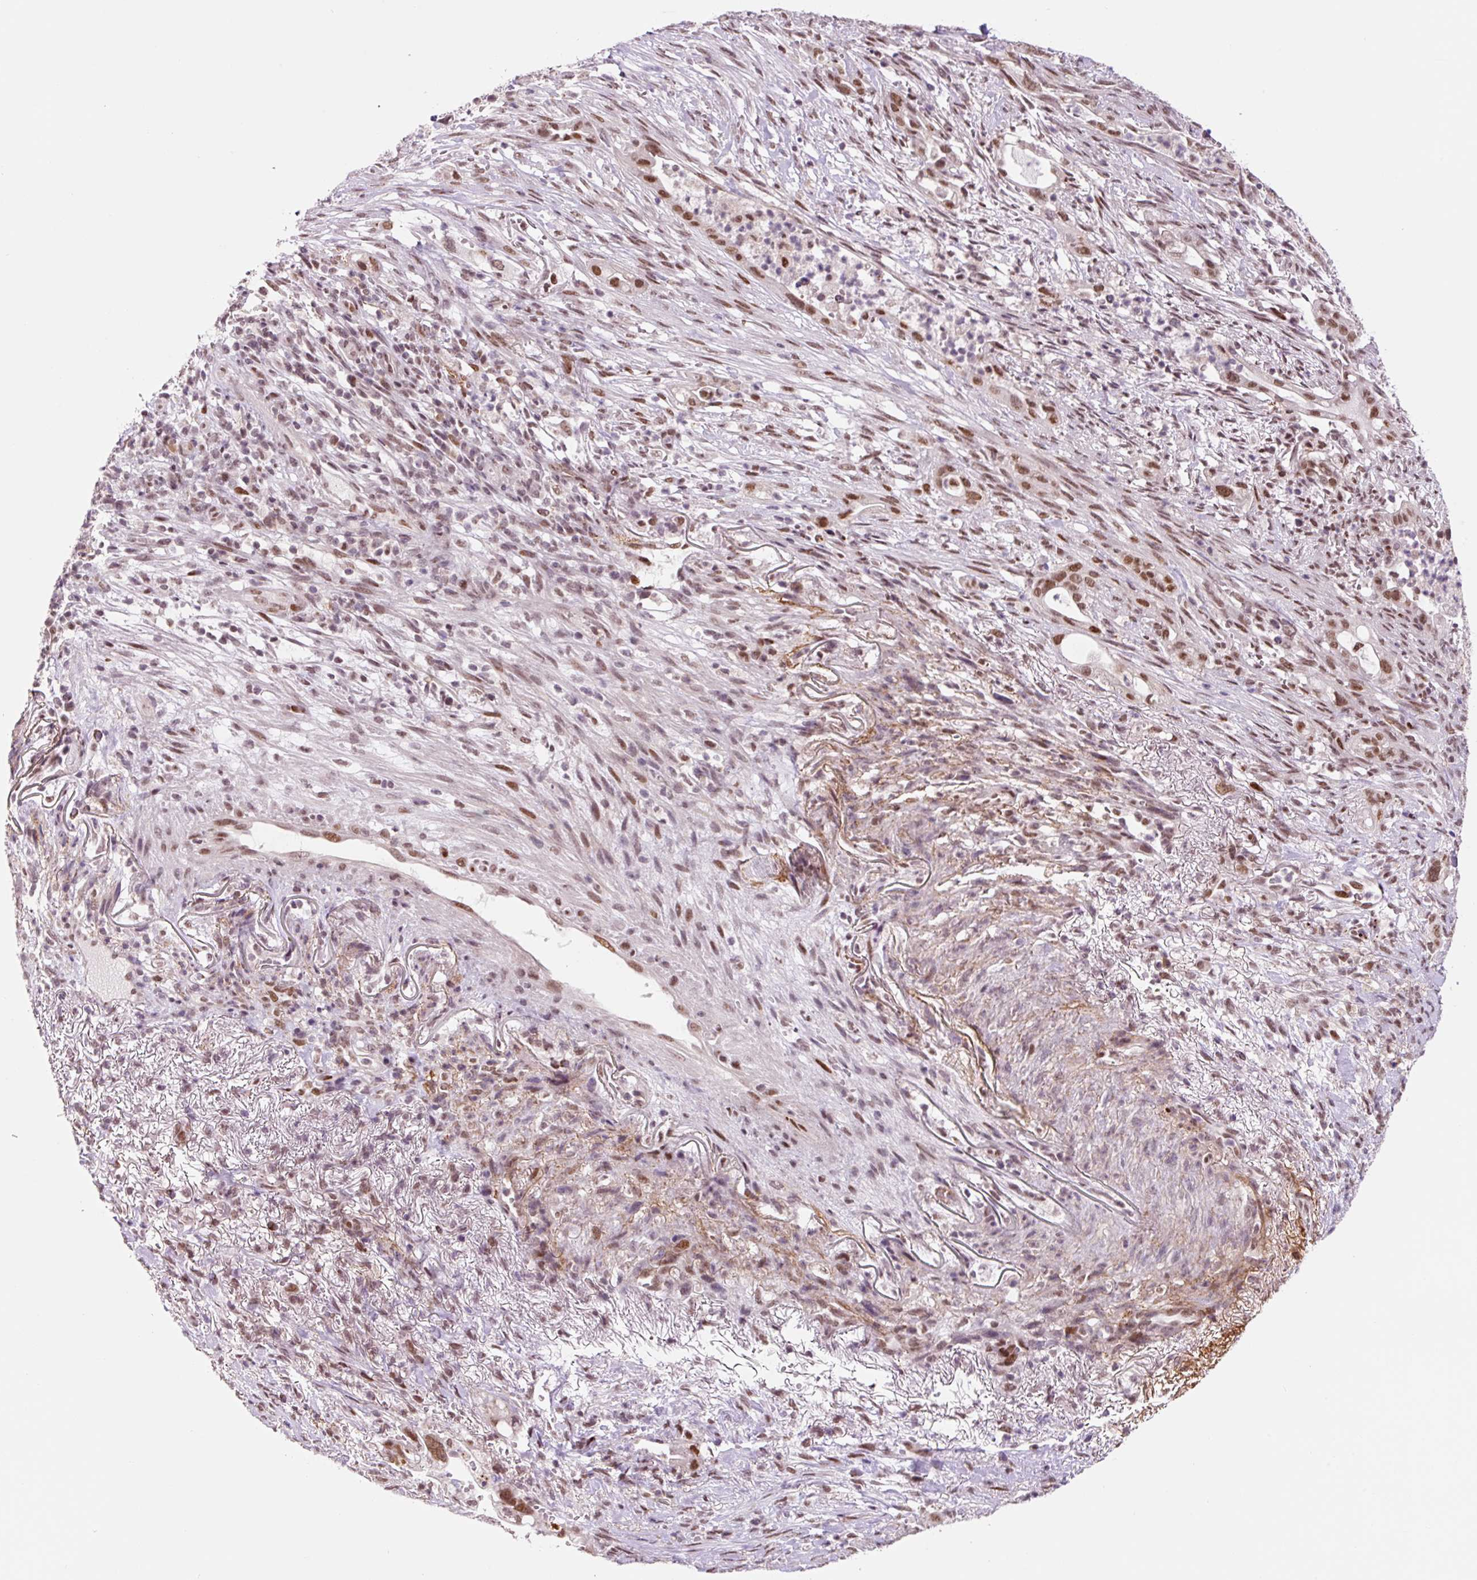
{"staining": {"intensity": "moderate", "quantity": ">75%", "location": "nuclear"}, "tissue": "pancreatic cancer", "cell_type": "Tumor cells", "image_type": "cancer", "snomed": [{"axis": "morphology", "description": "Adenocarcinoma, NOS"}, {"axis": "topography", "description": "Pancreas"}], "caption": "IHC micrograph of pancreatic cancer stained for a protein (brown), which displays medium levels of moderate nuclear positivity in about >75% of tumor cells.", "gene": "CCNL2", "patient": {"sex": "male", "age": 44}}